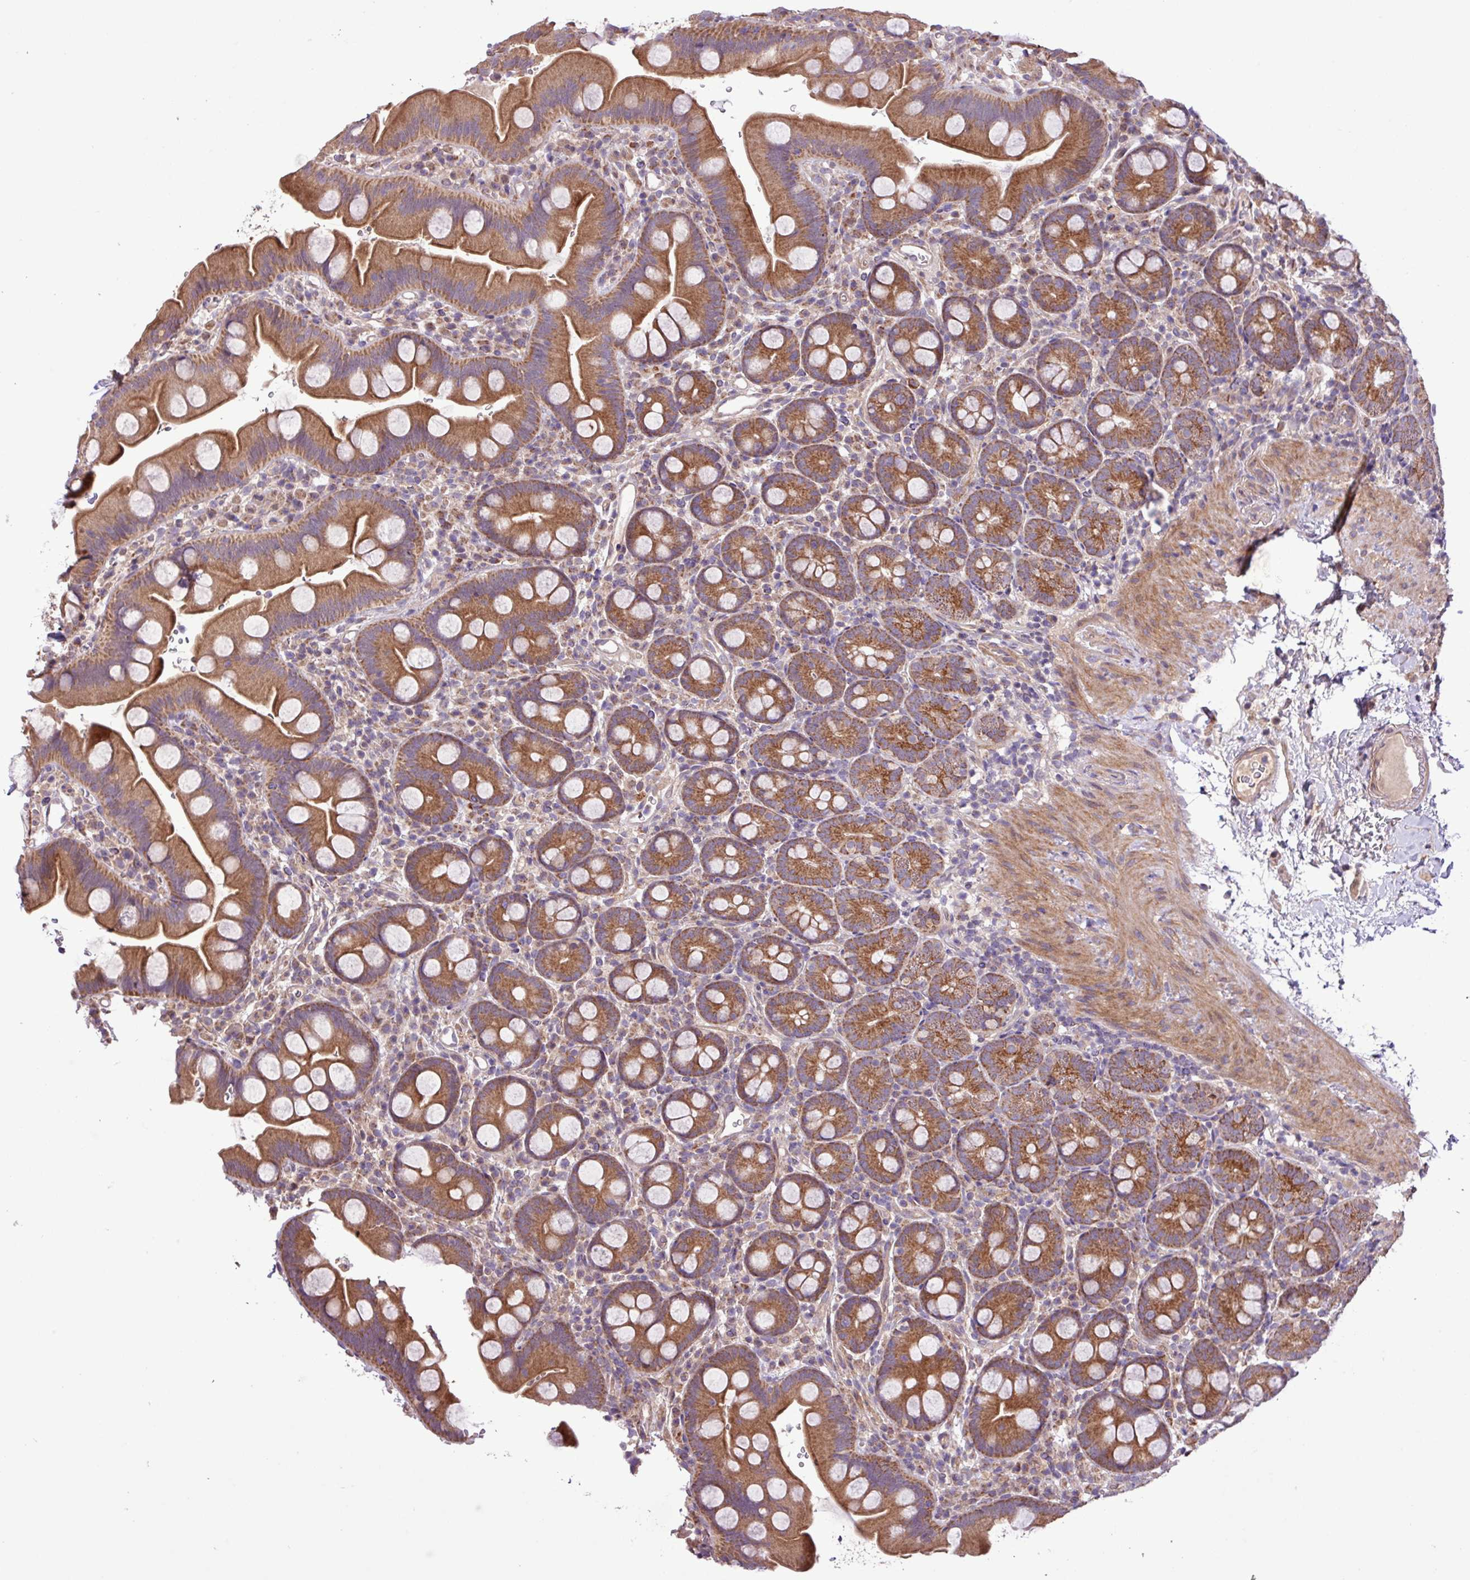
{"staining": {"intensity": "moderate", "quantity": ">75%", "location": "cytoplasmic/membranous"}, "tissue": "small intestine", "cell_type": "Glandular cells", "image_type": "normal", "snomed": [{"axis": "morphology", "description": "Normal tissue, NOS"}, {"axis": "topography", "description": "Small intestine"}], "caption": "Brown immunohistochemical staining in unremarkable human small intestine shows moderate cytoplasmic/membranous positivity in about >75% of glandular cells. The staining is performed using DAB (3,3'-diaminobenzidine) brown chromogen to label protein expression. The nuclei are counter-stained blue using hematoxylin.", "gene": "TIMM10B", "patient": {"sex": "female", "age": 68}}